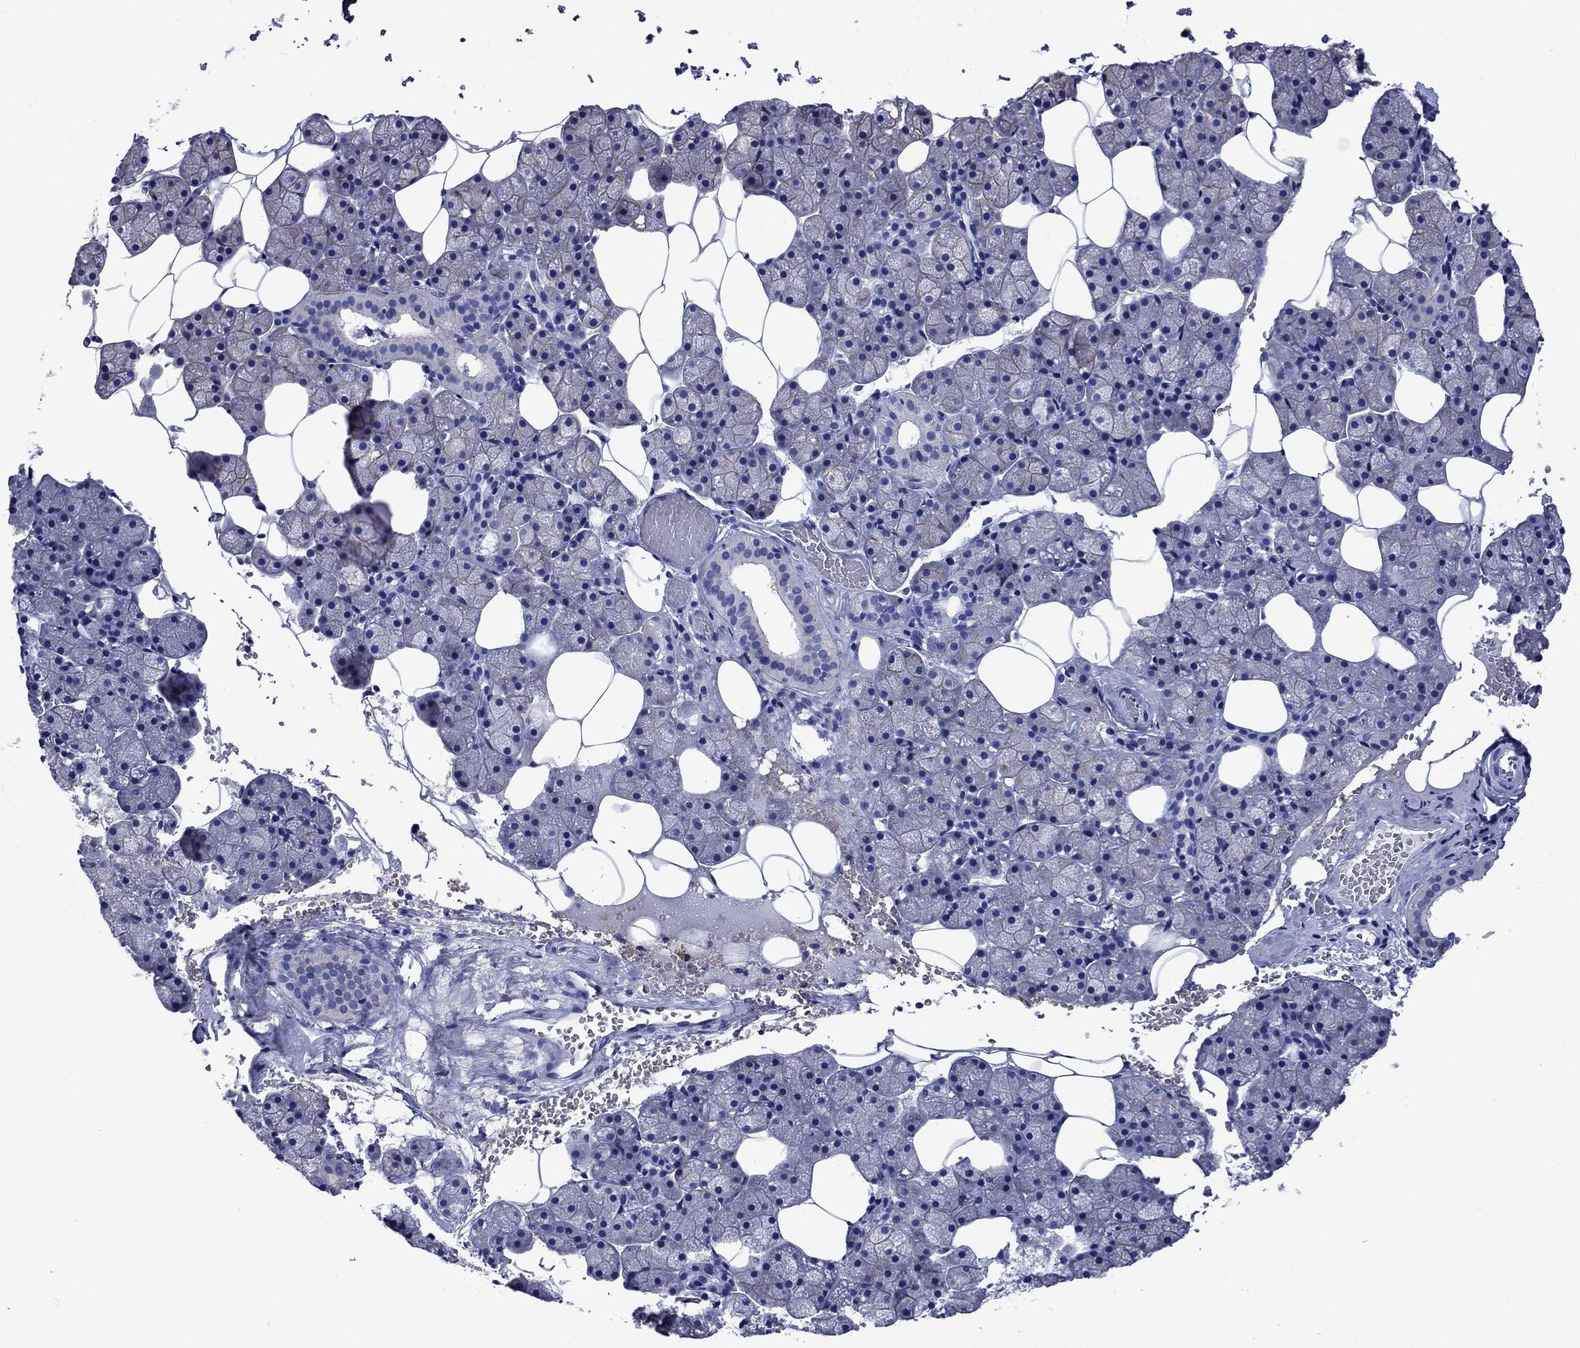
{"staining": {"intensity": "negative", "quantity": "none", "location": "none"}, "tissue": "salivary gland", "cell_type": "Glandular cells", "image_type": "normal", "snomed": [{"axis": "morphology", "description": "Normal tissue, NOS"}, {"axis": "topography", "description": "Salivary gland"}], "caption": "Immunohistochemistry (IHC) of benign human salivary gland displays no staining in glandular cells. Nuclei are stained in blue.", "gene": "SLC1A2", "patient": {"sex": "male", "age": 38}}